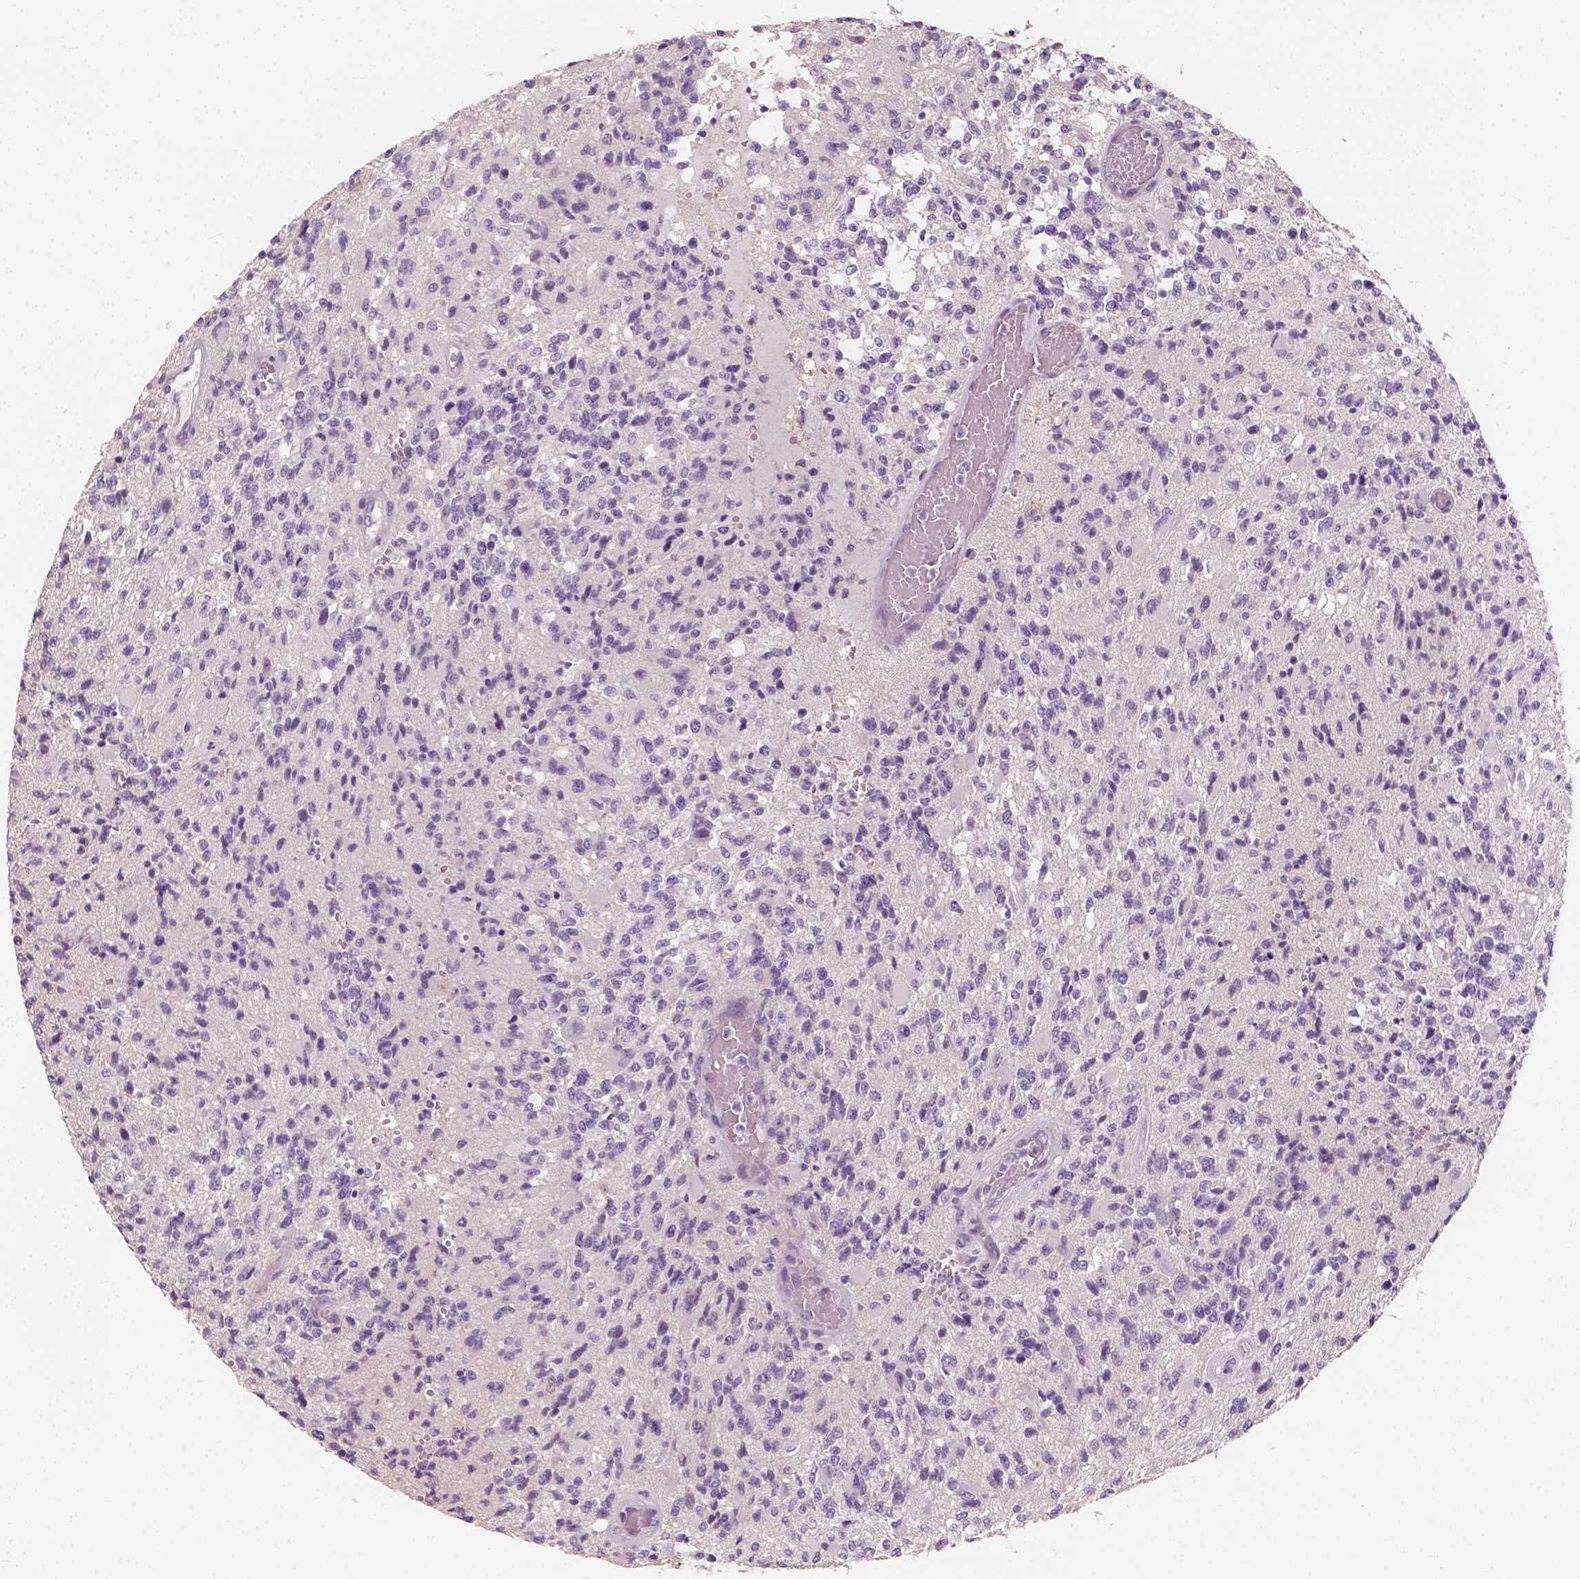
{"staining": {"intensity": "negative", "quantity": "none", "location": "none"}, "tissue": "glioma", "cell_type": "Tumor cells", "image_type": "cancer", "snomed": [{"axis": "morphology", "description": "Glioma, malignant, High grade"}, {"axis": "topography", "description": "Brain"}], "caption": "Immunohistochemistry (IHC) micrograph of neoplastic tissue: human malignant glioma (high-grade) stained with DAB exhibits no significant protein expression in tumor cells.", "gene": "DHCR24", "patient": {"sex": "female", "age": 63}}